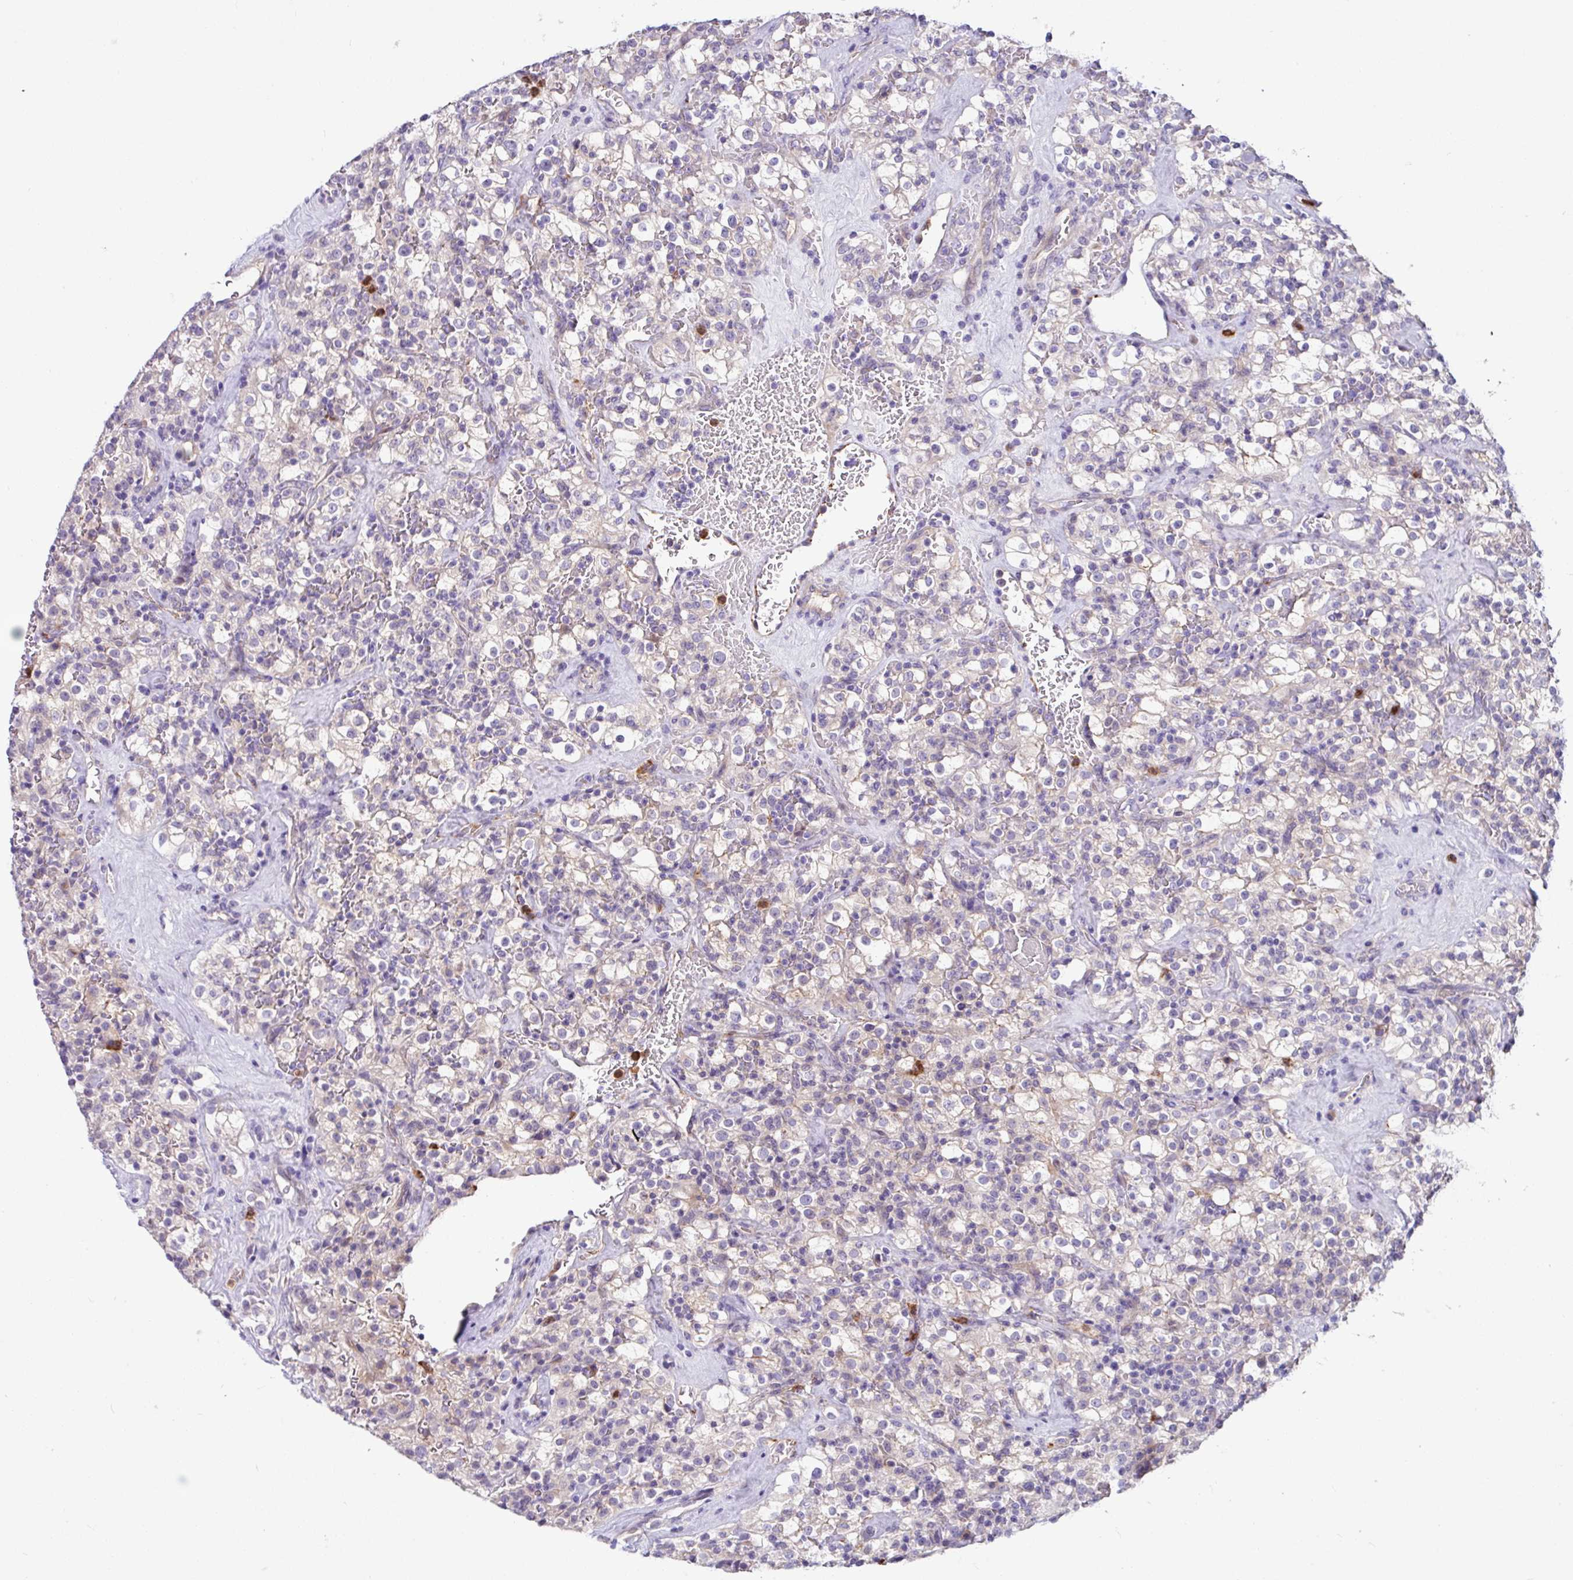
{"staining": {"intensity": "moderate", "quantity": "<25%", "location": "cytoplasmic/membranous"}, "tissue": "renal cancer", "cell_type": "Tumor cells", "image_type": "cancer", "snomed": [{"axis": "morphology", "description": "Adenocarcinoma, NOS"}, {"axis": "topography", "description": "Kidney"}], "caption": "About <25% of tumor cells in human adenocarcinoma (renal) reveal moderate cytoplasmic/membranous protein expression as visualized by brown immunohistochemical staining.", "gene": "CRISP3", "patient": {"sex": "female", "age": 74}}